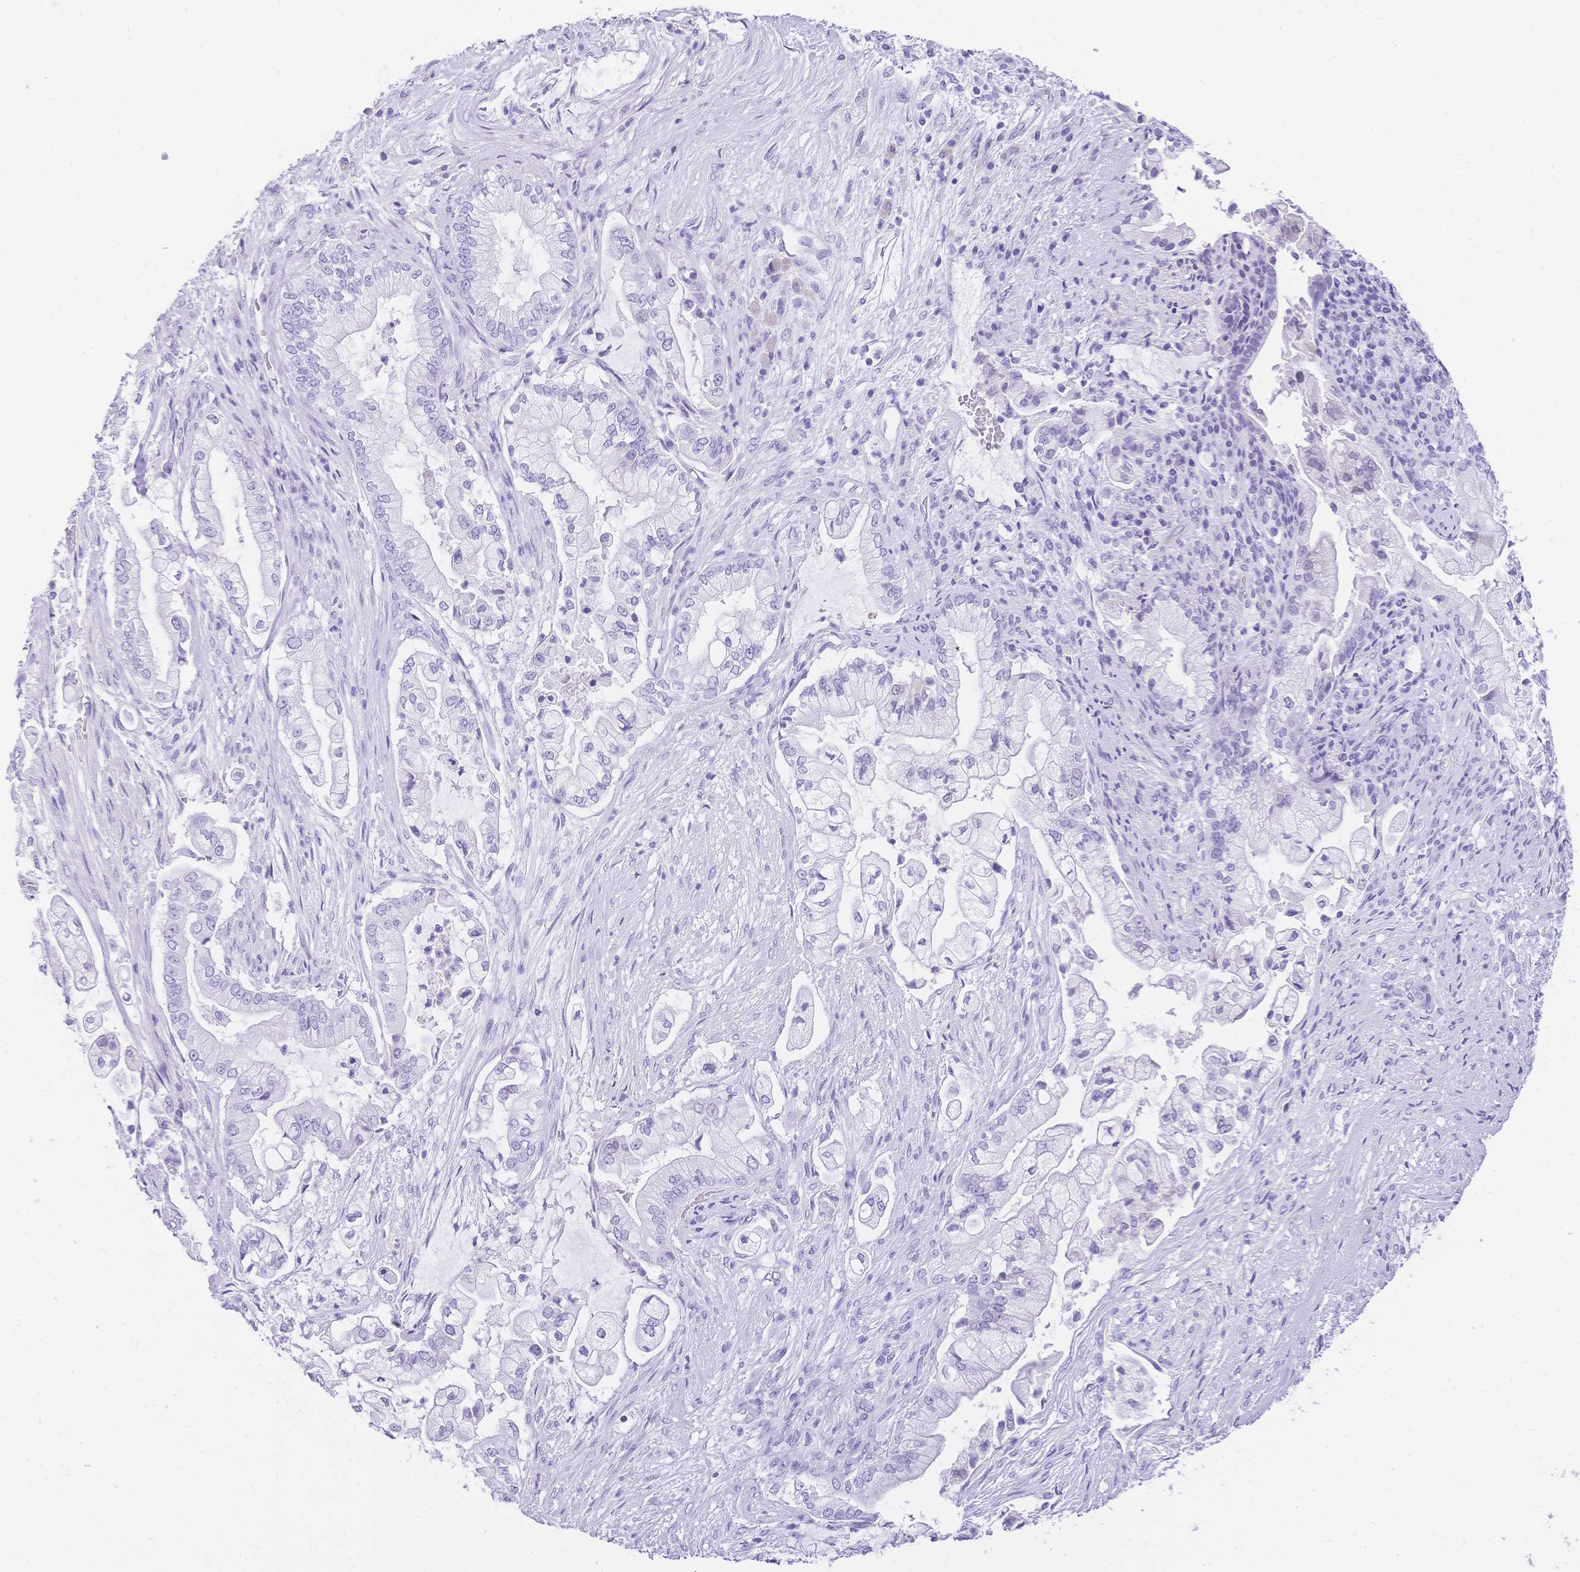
{"staining": {"intensity": "negative", "quantity": "none", "location": "none"}, "tissue": "pancreatic cancer", "cell_type": "Tumor cells", "image_type": "cancer", "snomed": [{"axis": "morphology", "description": "Adenocarcinoma, NOS"}, {"axis": "topography", "description": "Pancreas"}], "caption": "Immunohistochemistry image of pancreatic cancer stained for a protein (brown), which reveals no positivity in tumor cells.", "gene": "MUC21", "patient": {"sex": "female", "age": 69}}